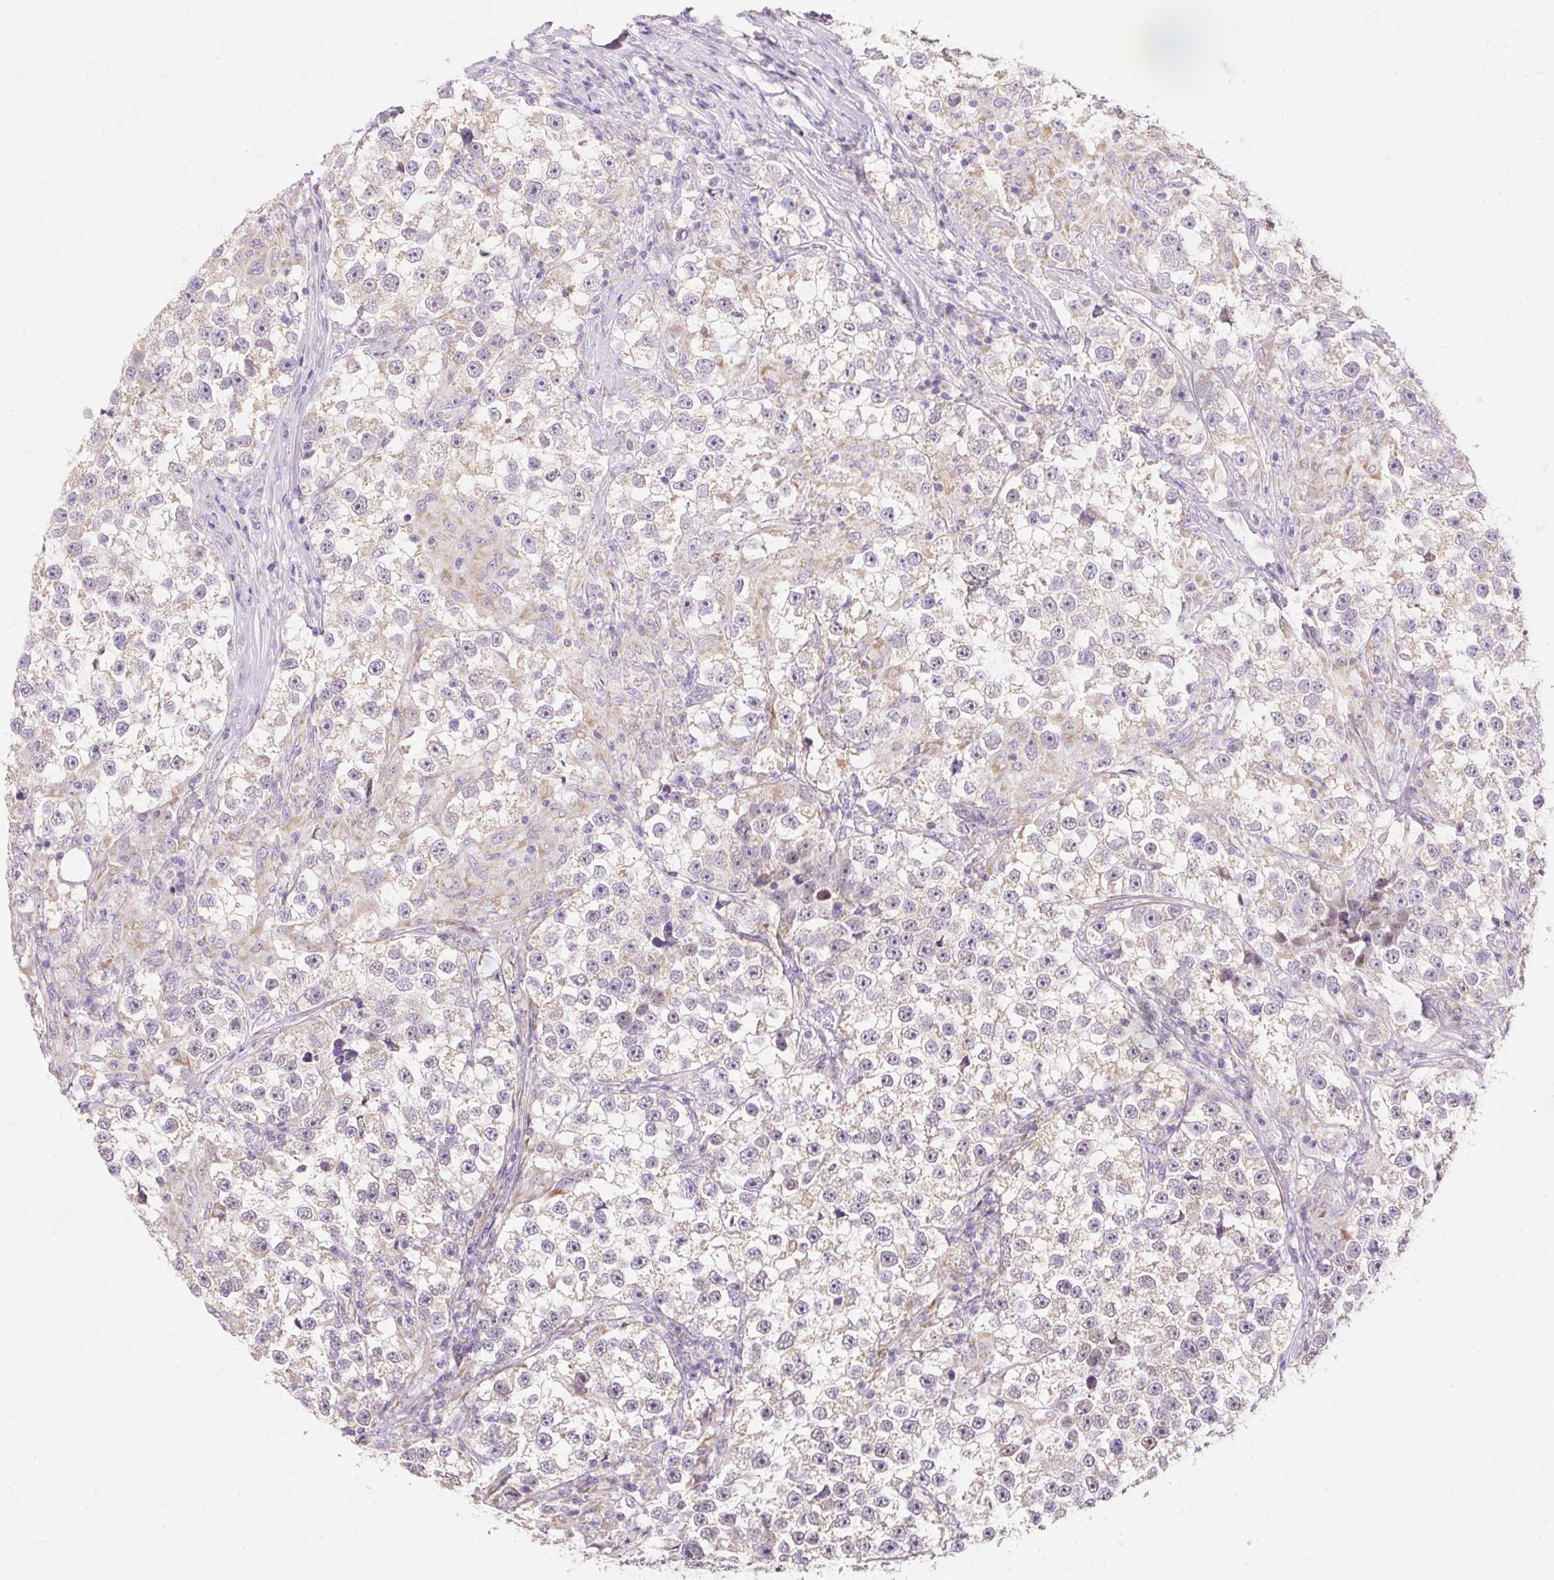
{"staining": {"intensity": "negative", "quantity": "none", "location": "none"}, "tissue": "testis cancer", "cell_type": "Tumor cells", "image_type": "cancer", "snomed": [{"axis": "morphology", "description": "Seminoma, NOS"}, {"axis": "topography", "description": "Testis"}], "caption": "Tumor cells show no significant protein expression in testis cancer (seminoma). Brightfield microscopy of immunohistochemistry (IHC) stained with DAB (brown) and hematoxylin (blue), captured at high magnification.", "gene": "PMAIP1", "patient": {"sex": "male", "age": 46}}